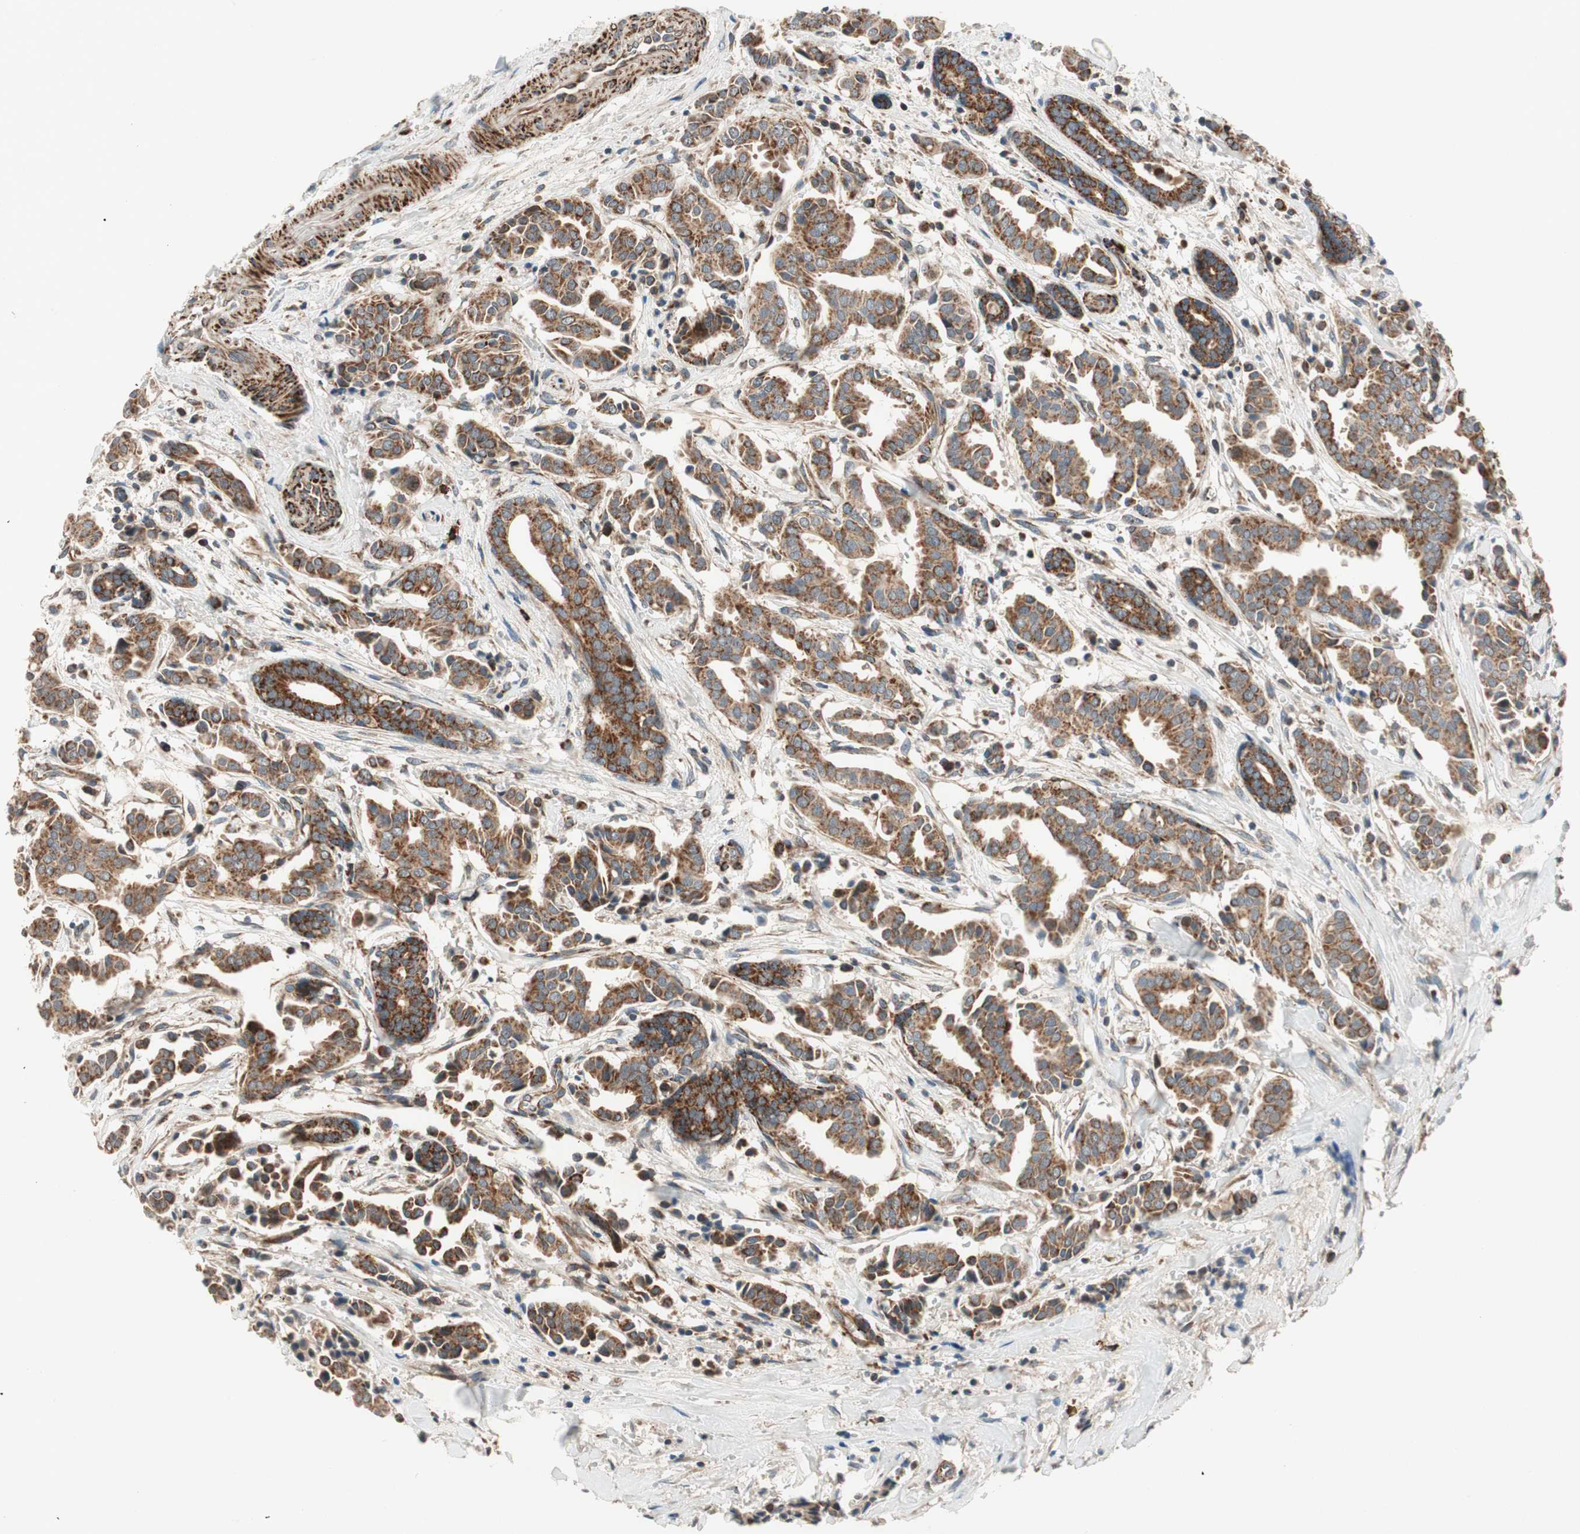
{"staining": {"intensity": "strong", "quantity": ">75%", "location": "cytoplasmic/membranous"}, "tissue": "head and neck cancer", "cell_type": "Tumor cells", "image_type": "cancer", "snomed": [{"axis": "morphology", "description": "Adenocarcinoma, NOS"}, {"axis": "topography", "description": "Salivary gland"}, {"axis": "topography", "description": "Head-Neck"}], "caption": "Head and neck adenocarcinoma stained for a protein (brown) displays strong cytoplasmic/membranous positive positivity in approximately >75% of tumor cells.", "gene": "AKAP1", "patient": {"sex": "female", "age": 59}}